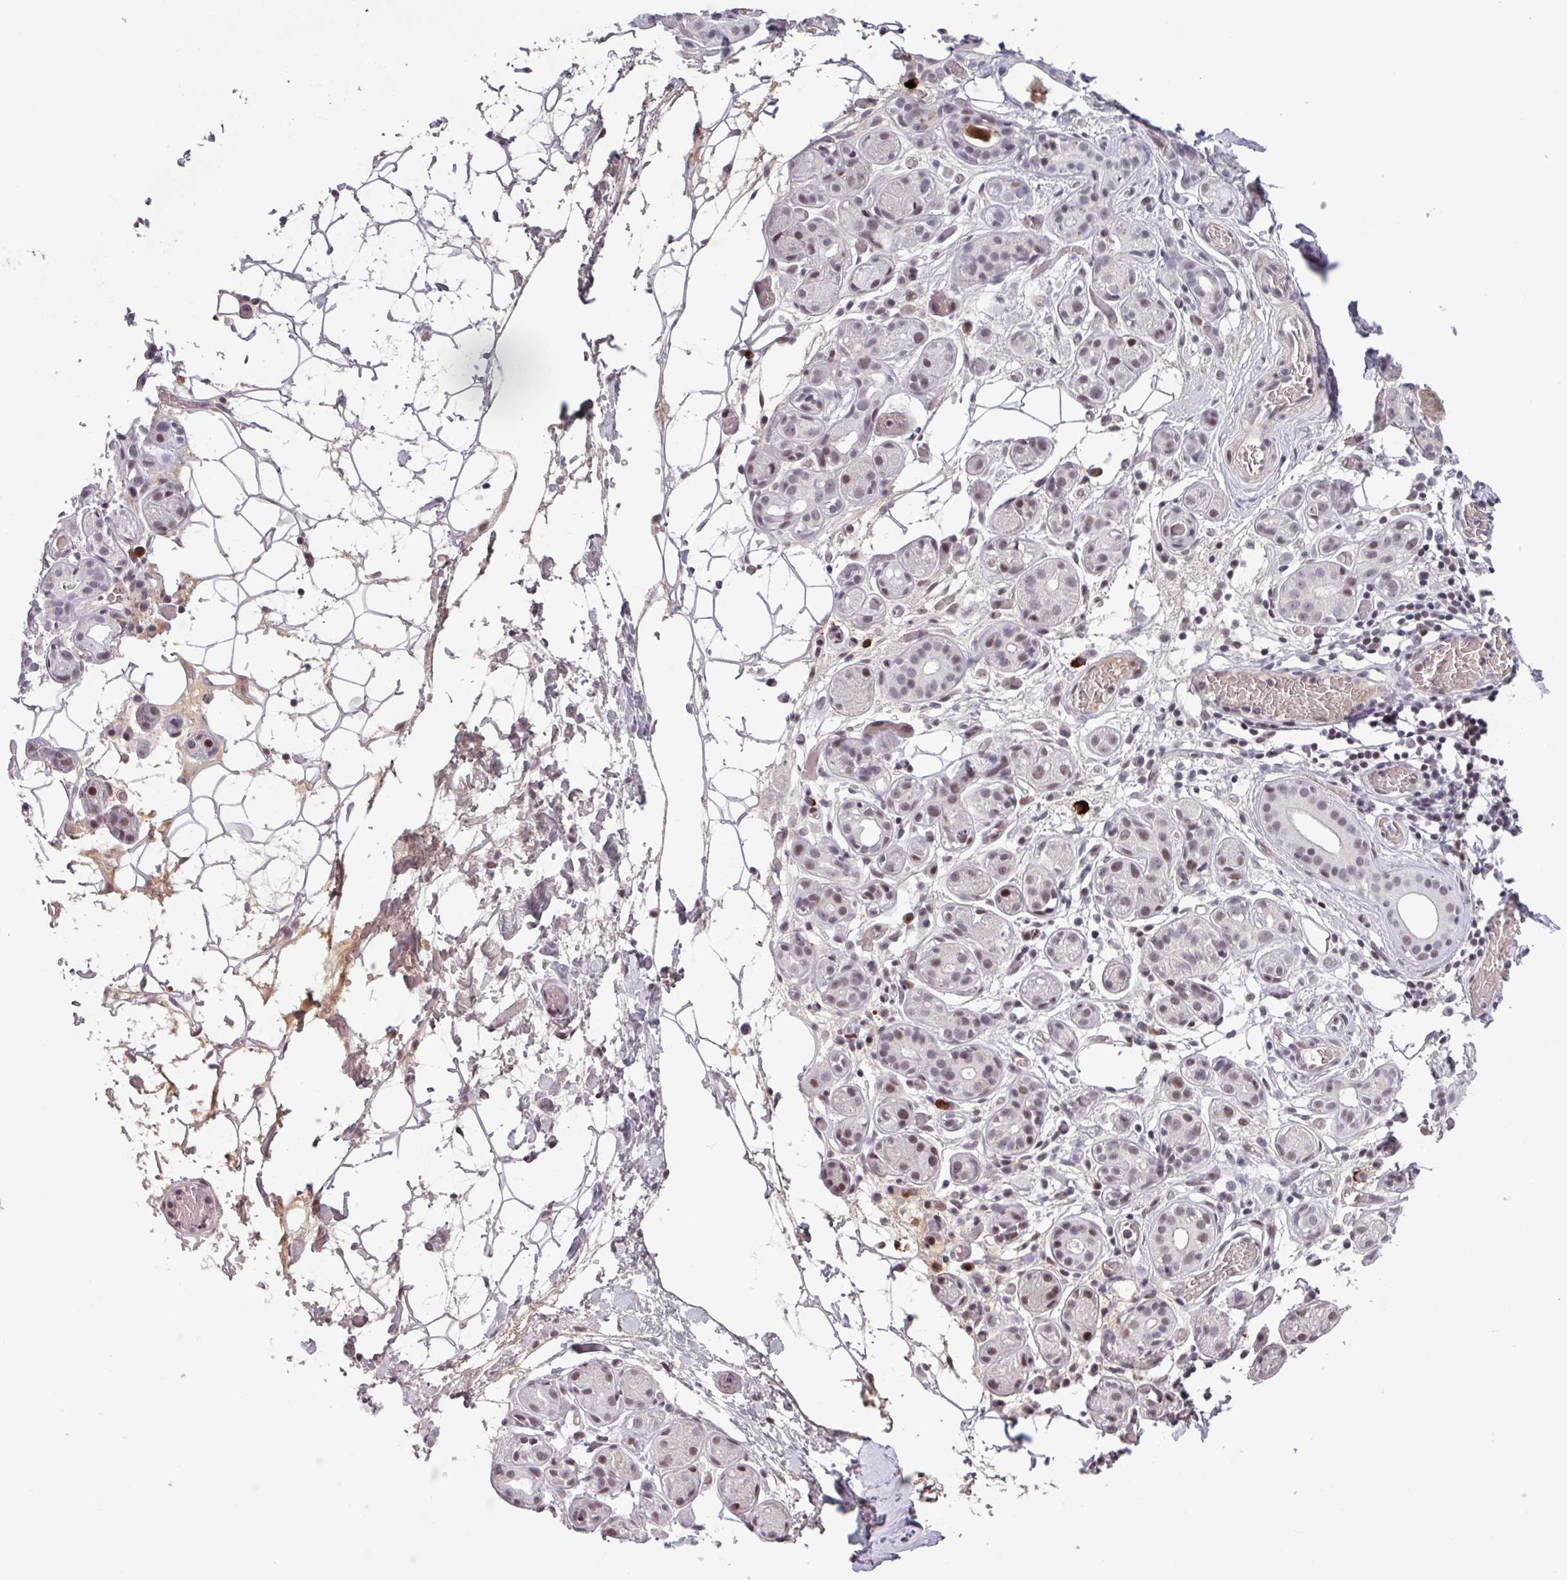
{"staining": {"intensity": "moderate", "quantity": "25%-75%", "location": "nuclear"}, "tissue": "salivary gland", "cell_type": "Glandular cells", "image_type": "normal", "snomed": [{"axis": "morphology", "description": "Normal tissue, NOS"}, {"axis": "topography", "description": "Salivary gland"}], "caption": "Glandular cells demonstrate medium levels of moderate nuclear staining in about 25%-75% of cells in normal salivary gland. Immunohistochemistry stains the protein in brown and the nuclei are stained blue.", "gene": "ZNF575", "patient": {"sex": "male", "age": 82}}